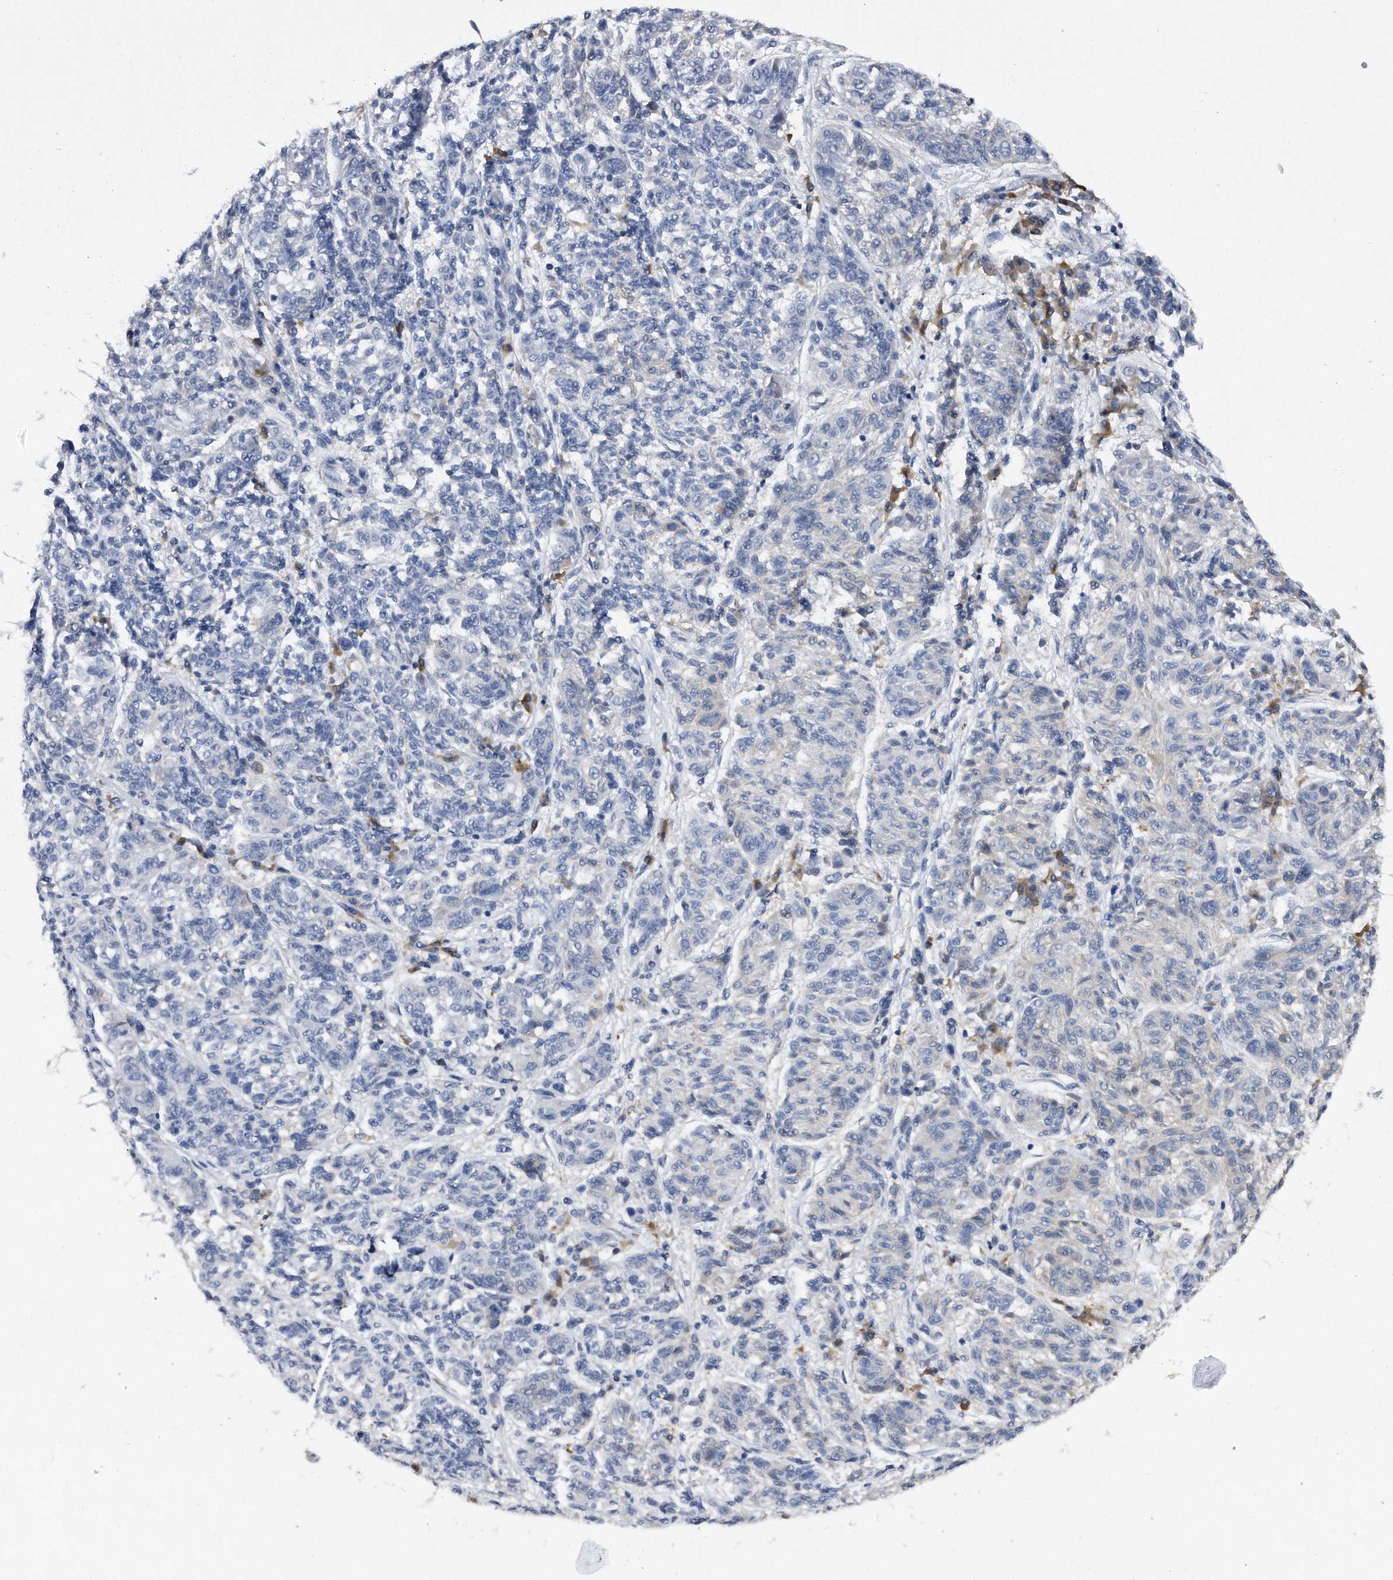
{"staining": {"intensity": "negative", "quantity": "none", "location": "none"}, "tissue": "melanoma", "cell_type": "Tumor cells", "image_type": "cancer", "snomed": [{"axis": "morphology", "description": "Malignant melanoma, NOS"}, {"axis": "topography", "description": "Skin"}], "caption": "Immunohistochemistry (IHC) of melanoma displays no staining in tumor cells. Nuclei are stained in blue.", "gene": "ASNS", "patient": {"sex": "male", "age": 53}}